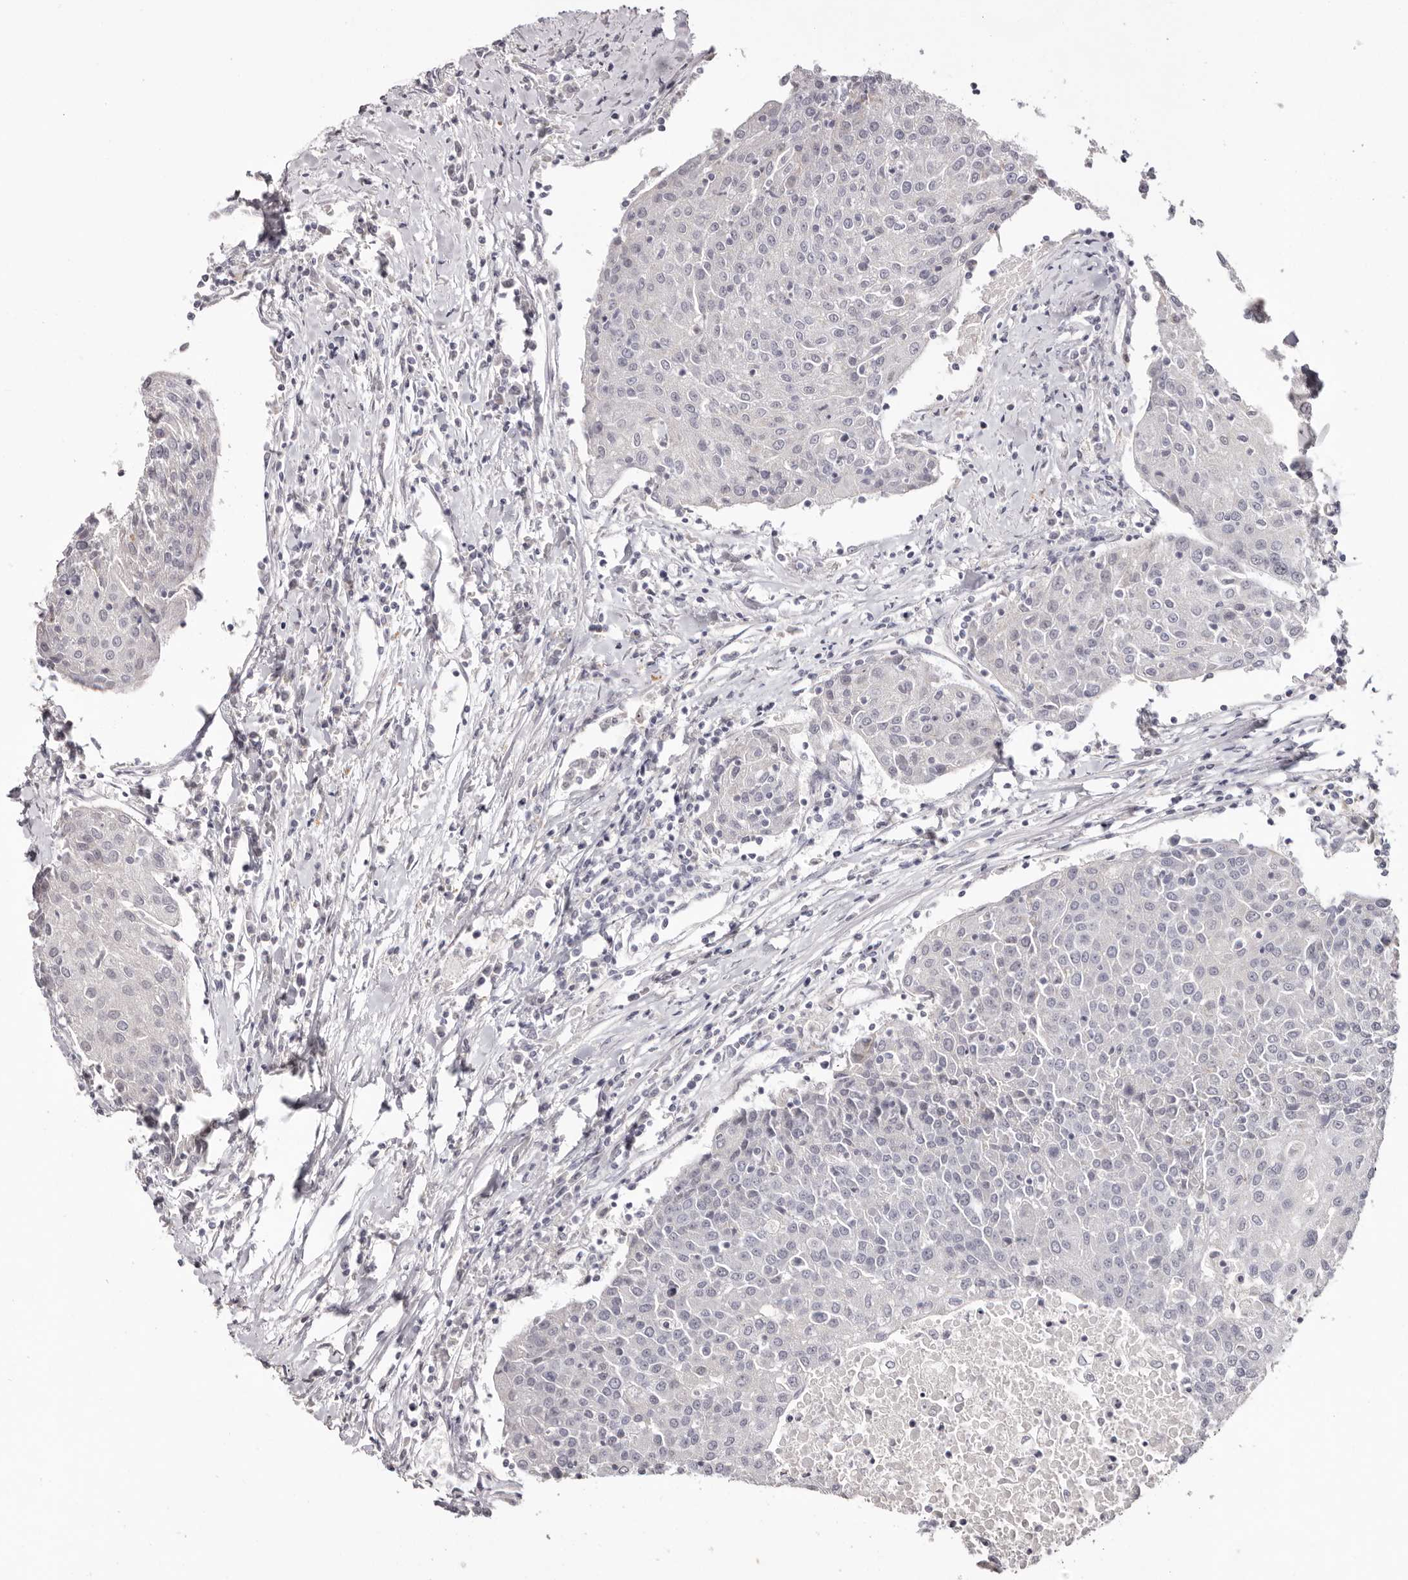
{"staining": {"intensity": "negative", "quantity": "none", "location": "none"}, "tissue": "urothelial cancer", "cell_type": "Tumor cells", "image_type": "cancer", "snomed": [{"axis": "morphology", "description": "Urothelial carcinoma, High grade"}, {"axis": "topography", "description": "Urinary bladder"}], "caption": "Urothelial cancer was stained to show a protein in brown. There is no significant expression in tumor cells.", "gene": "PCDHB6", "patient": {"sex": "female", "age": 85}}